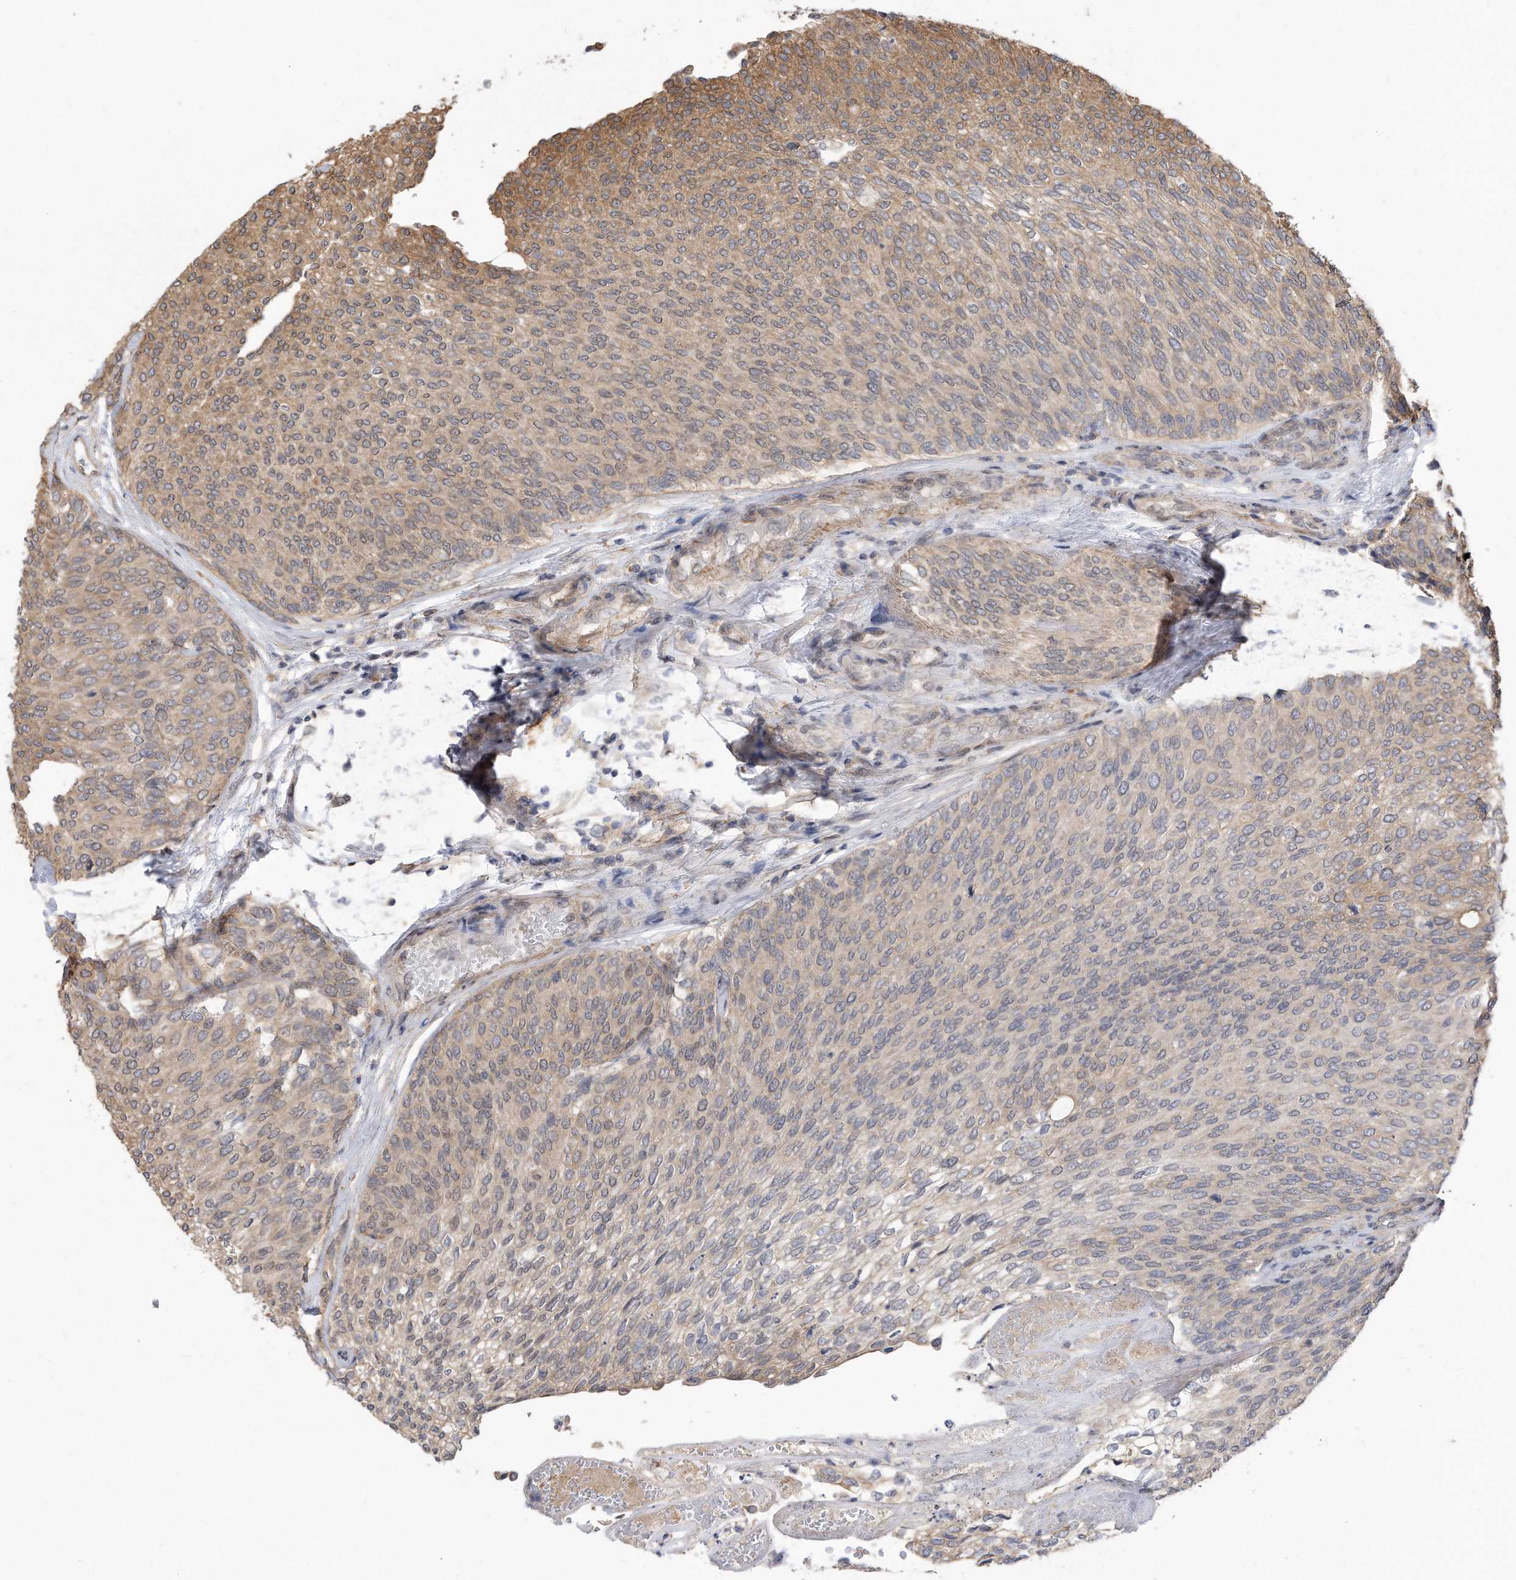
{"staining": {"intensity": "weak", "quantity": "25%-75%", "location": "cytoplasmic/membranous"}, "tissue": "urothelial cancer", "cell_type": "Tumor cells", "image_type": "cancer", "snomed": [{"axis": "morphology", "description": "Urothelial carcinoma, Low grade"}, {"axis": "topography", "description": "Urinary bladder"}], "caption": "A histopathology image showing weak cytoplasmic/membranous positivity in approximately 25%-75% of tumor cells in urothelial cancer, as visualized by brown immunohistochemical staining.", "gene": "TCP1", "patient": {"sex": "female", "age": 79}}